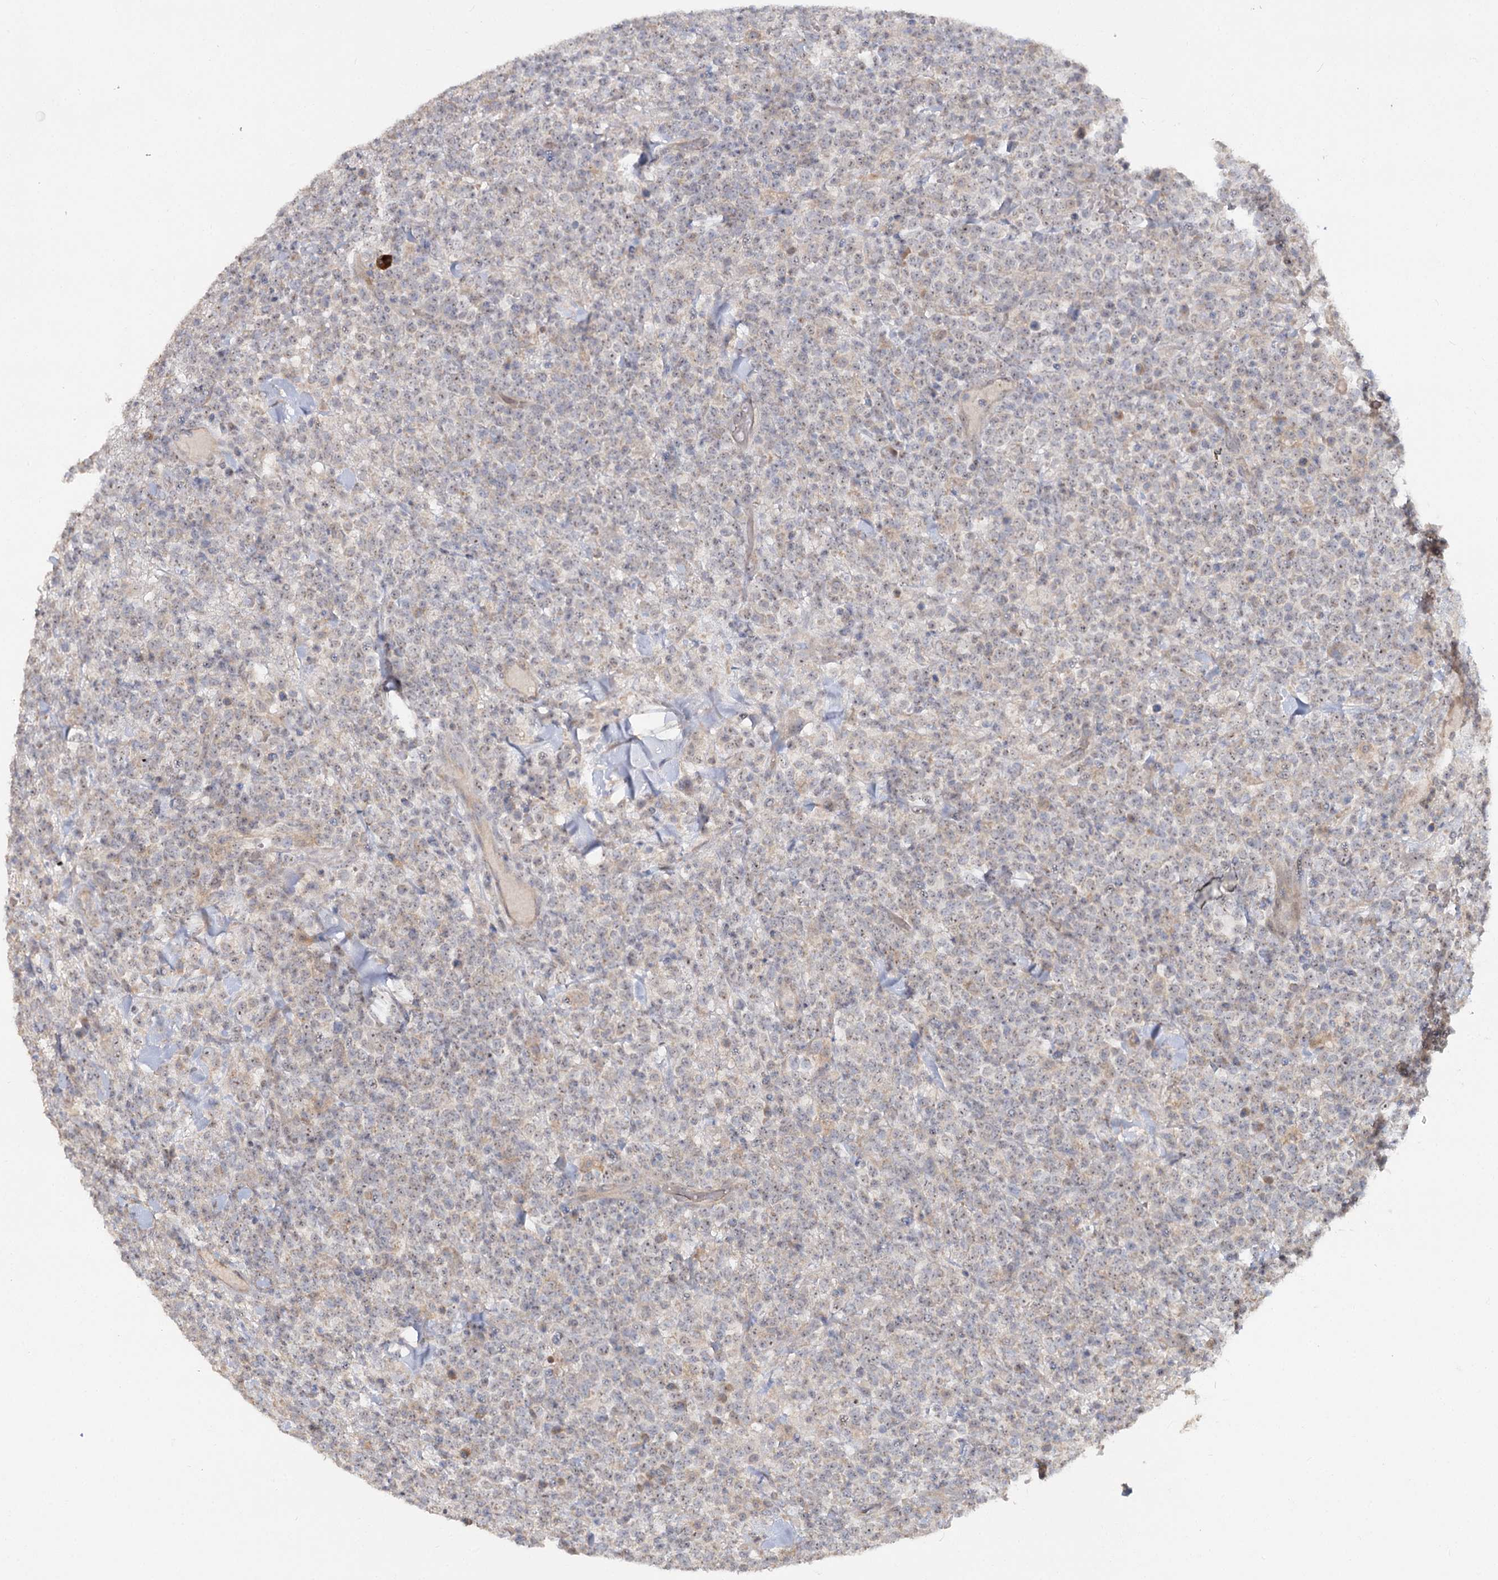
{"staining": {"intensity": "weak", "quantity": "<25%", "location": "nuclear"}, "tissue": "lymphoma", "cell_type": "Tumor cells", "image_type": "cancer", "snomed": [{"axis": "morphology", "description": "Malignant lymphoma, non-Hodgkin's type, High grade"}, {"axis": "topography", "description": "Colon"}], "caption": "An immunohistochemistry image of lymphoma is shown. There is no staining in tumor cells of lymphoma.", "gene": "ANGPTL5", "patient": {"sex": "female", "age": 53}}